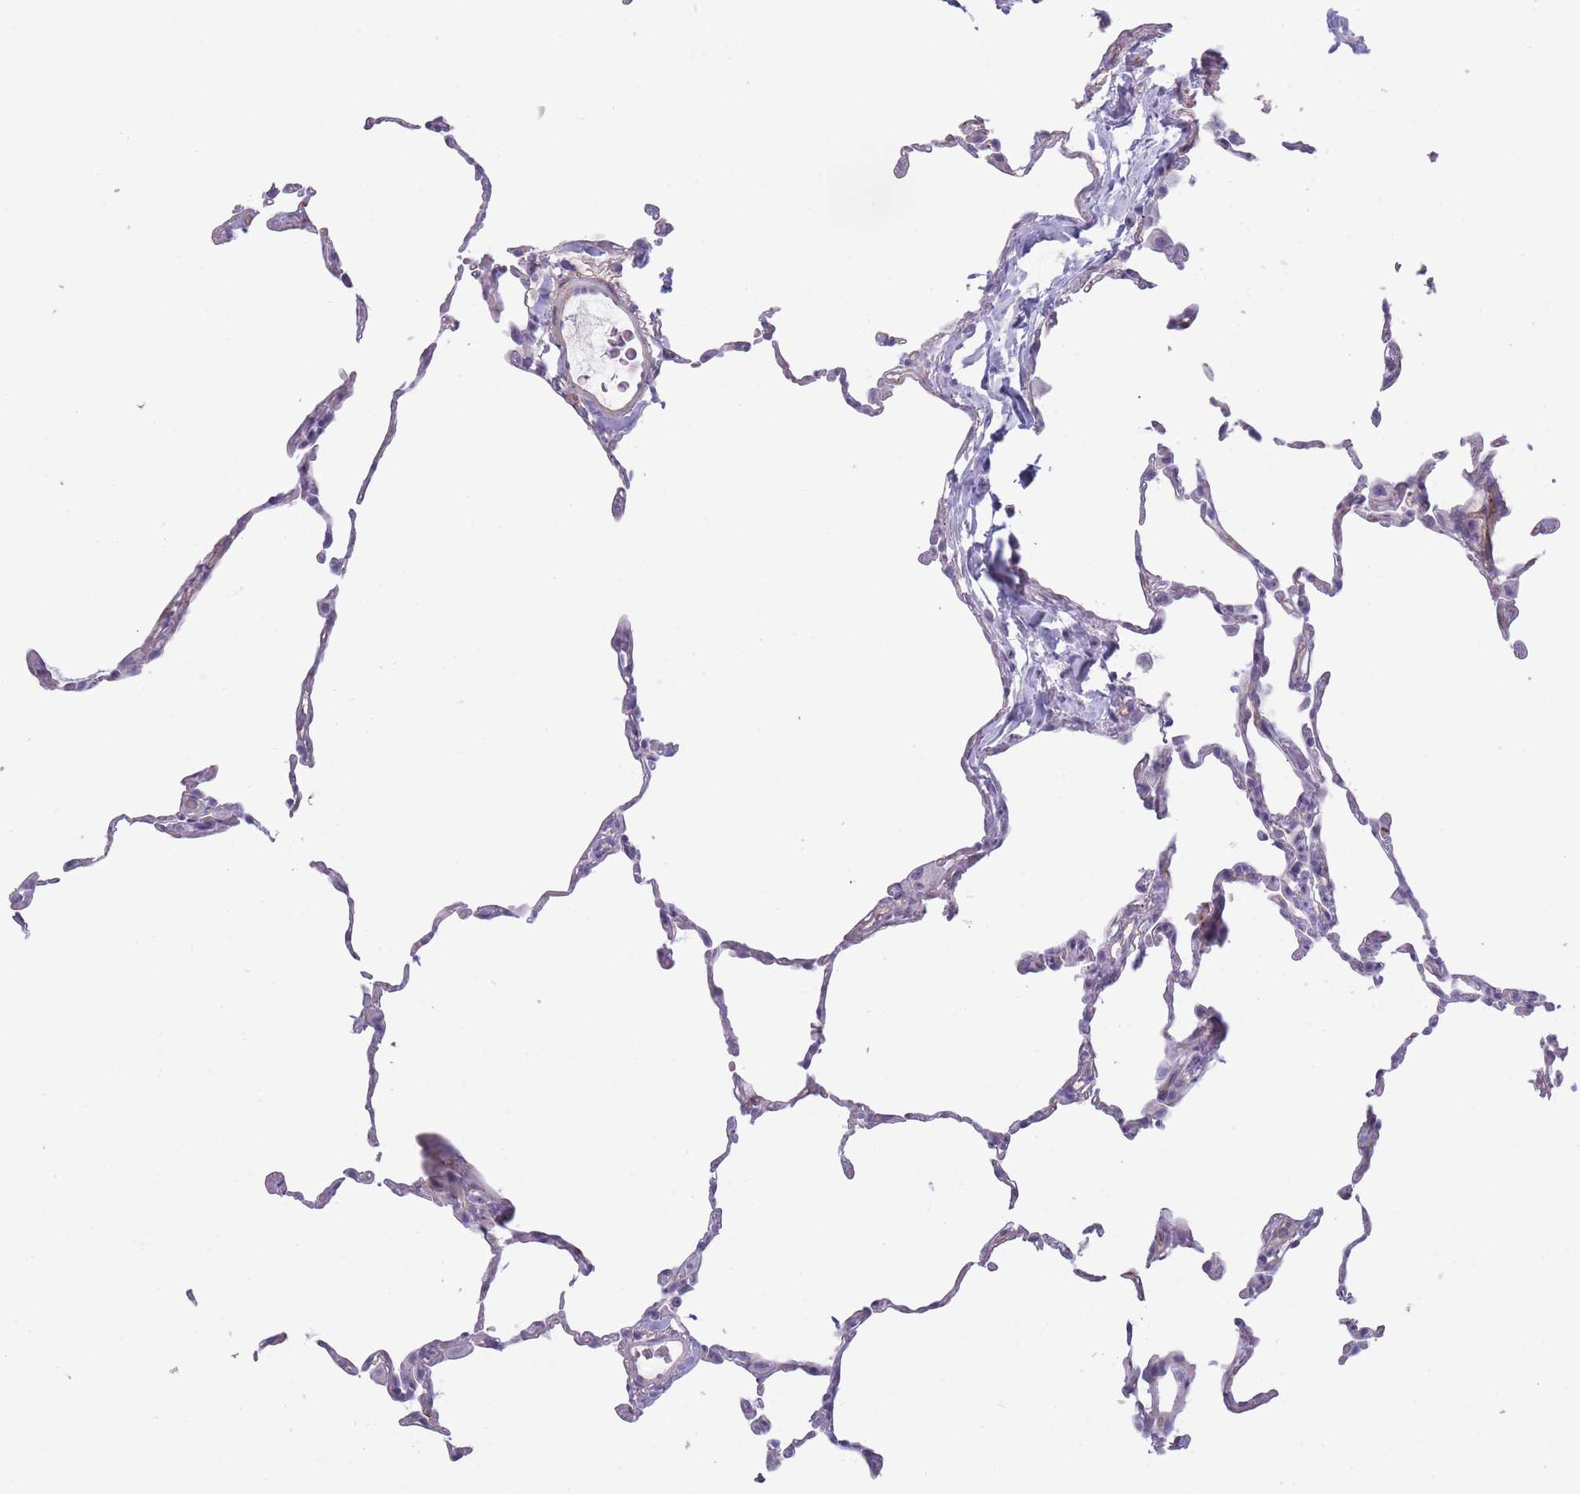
{"staining": {"intensity": "negative", "quantity": "none", "location": "none"}, "tissue": "lung", "cell_type": "Alveolar cells", "image_type": "normal", "snomed": [{"axis": "morphology", "description": "Normal tissue, NOS"}, {"axis": "topography", "description": "Lung"}], "caption": "Alveolar cells are negative for protein expression in normal human lung. (Stains: DAB (3,3'-diaminobenzidine) IHC with hematoxylin counter stain, Microscopy: brightfield microscopy at high magnification).", "gene": "UTP14A", "patient": {"sex": "female", "age": 57}}